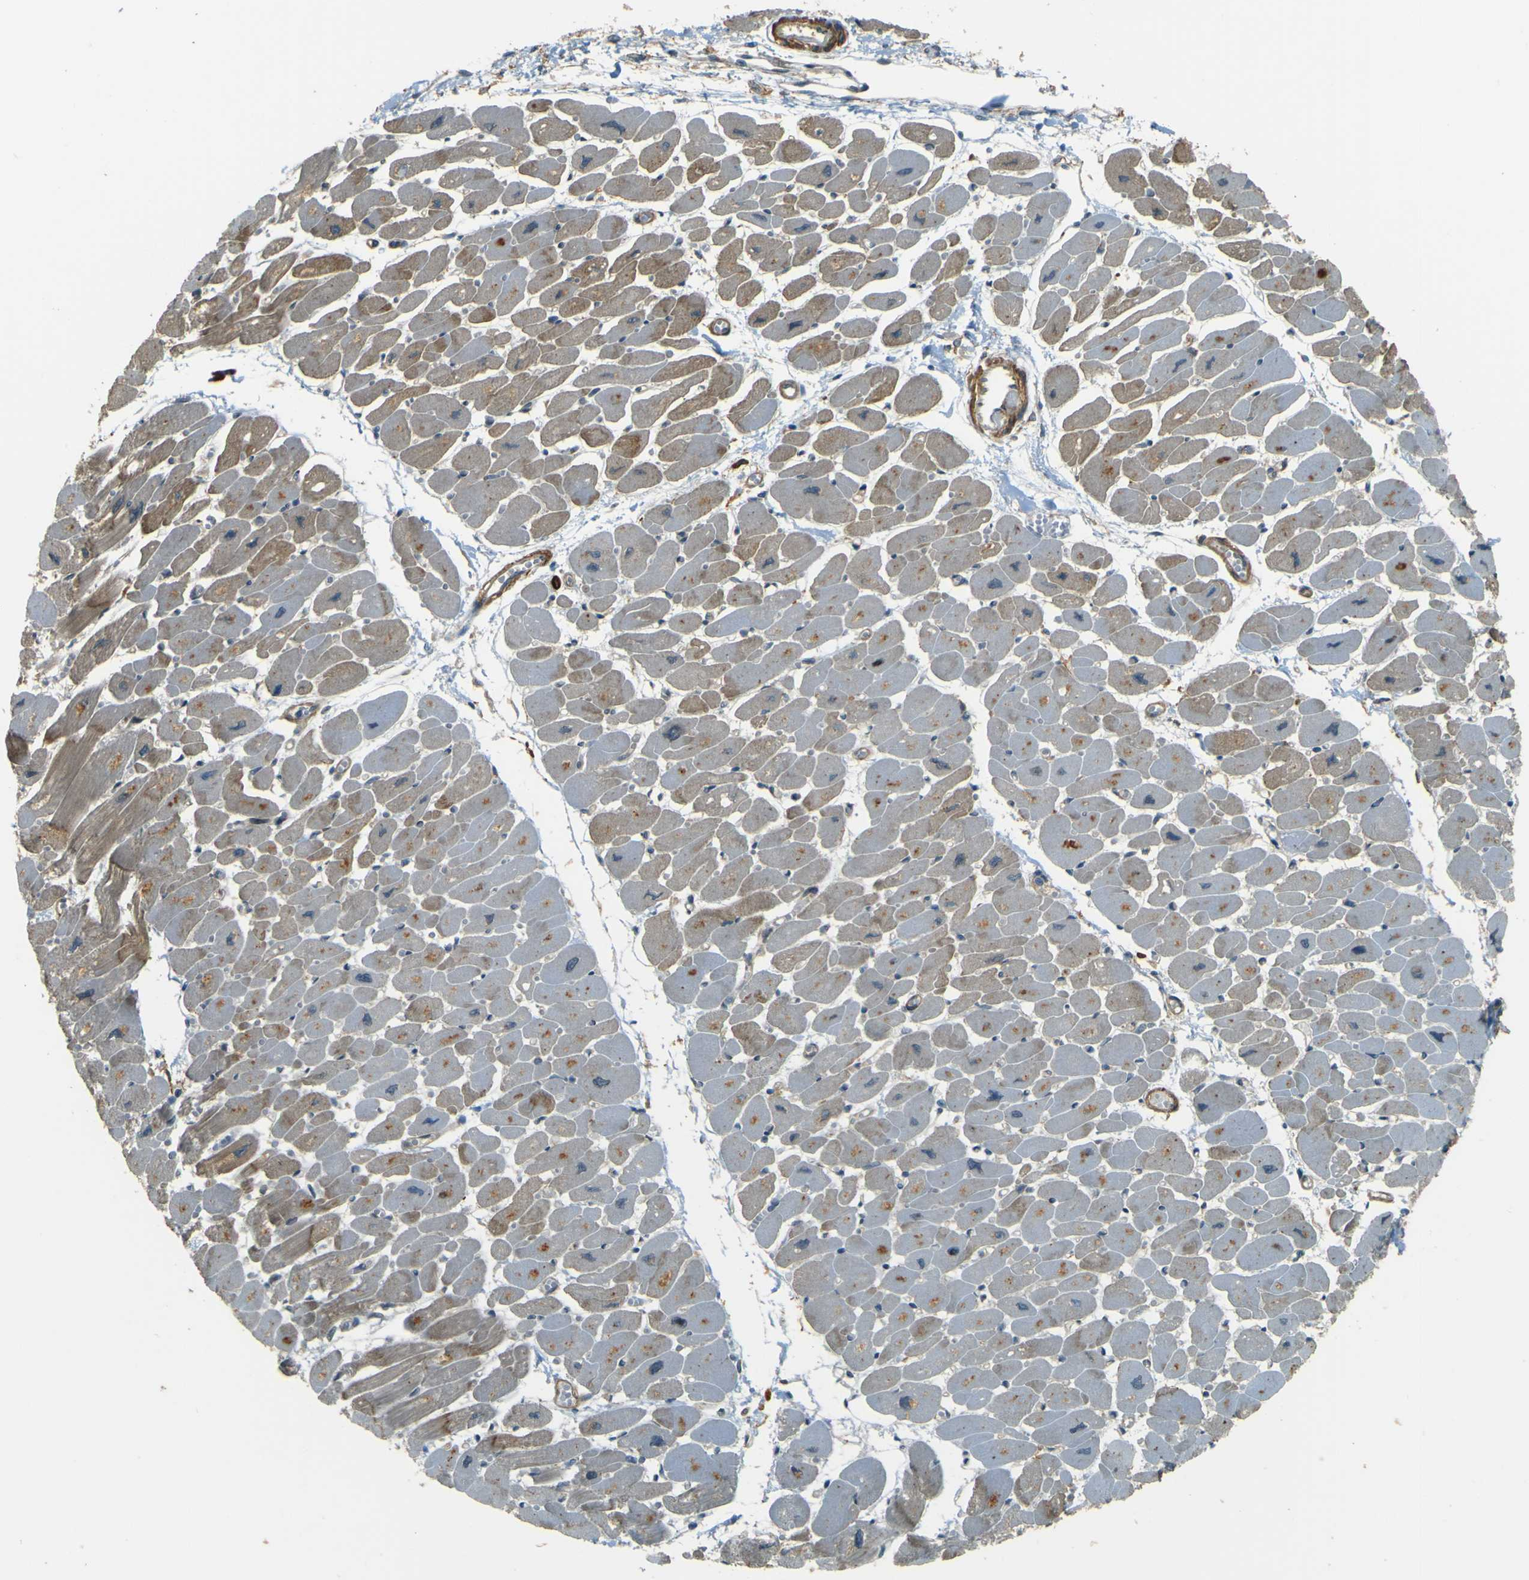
{"staining": {"intensity": "weak", "quantity": "25%-75%", "location": "cytoplasmic/membranous"}, "tissue": "heart muscle", "cell_type": "Cardiomyocytes", "image_type": "normal", "snomed": [{"axis": "morphology", "description": "Normal tissue, NOS"}, {"axis": "topography", "description": "Heart"}], "caption": "Immunohistochemistry of normal heart muscle shows low levels of weak cytoplasmic/membranous positivity in about 25%-75% of cardiomyocytes.", "gene": "NEXN", "patient": {"sex": "female", "age": 54}}